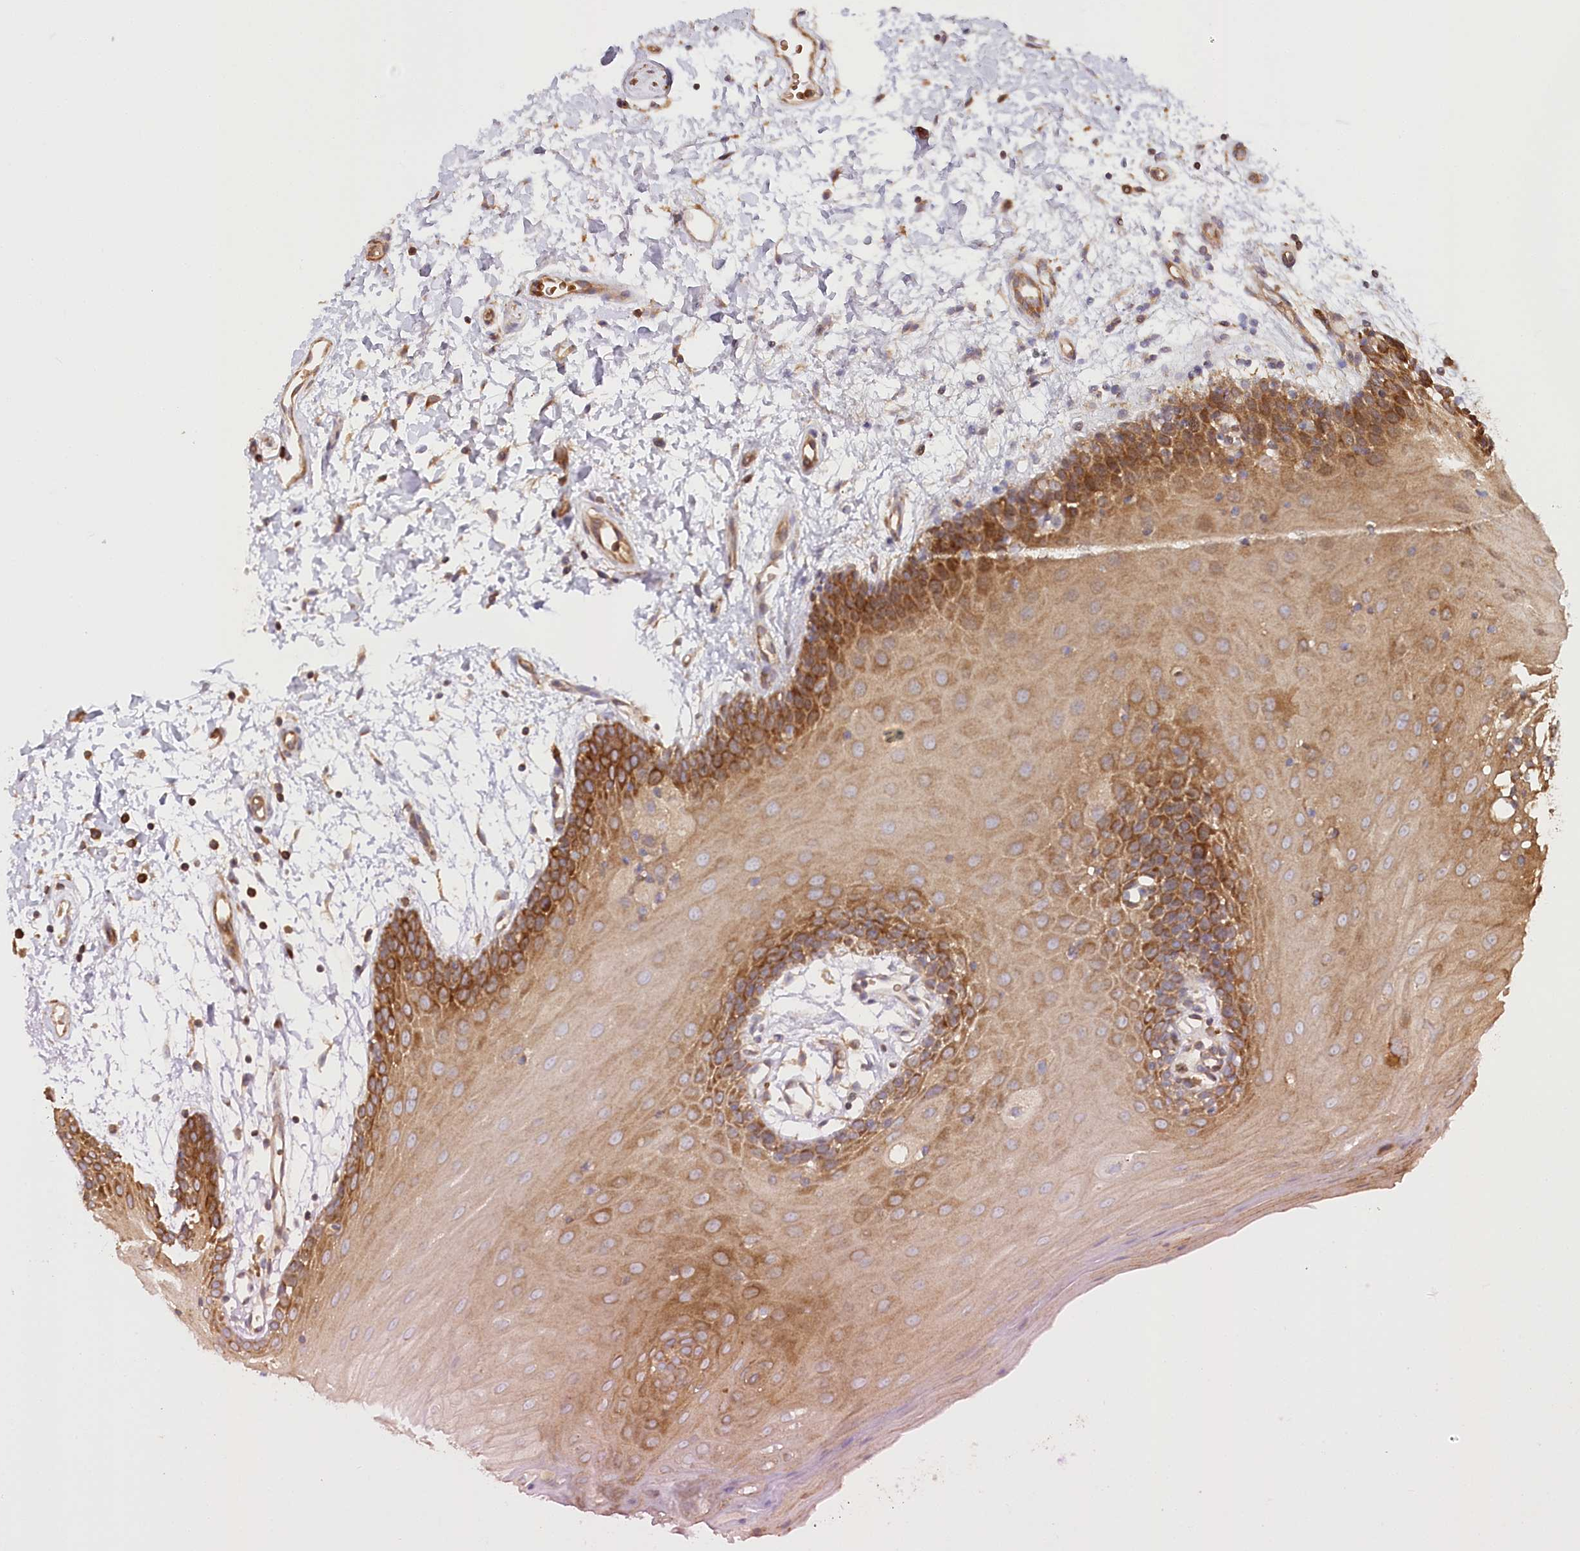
{"staining": {"intensity": "strong", "quantity": "25%-75%", "location": "cytoplasmic/membranous"}, "tissue": "oral mucosa", "cell_type": "Squamous epithelial cells", "image_type": "normal", "snomed": [{"axis": "morphology", "description": "Normal tissue, NOS"}, {"axis": "topography", "description": "Skeletal muscle"}, {"axis": "topography", "description": "Oral tissue"}, {"axis": "topography", "description": "Salivary gland"}, {"axis": "topography", "description": "Peripheral nerve tissue"}], "caption": "Immunohistochemical staining of unremarkable oral mucosa reveals strong cytoplasmic/membranous protein expression in approximately 25%-75% of squamous epithelial cells.", "gene": "PAIP2", "patient": {"sex": "male", "age": 54}}